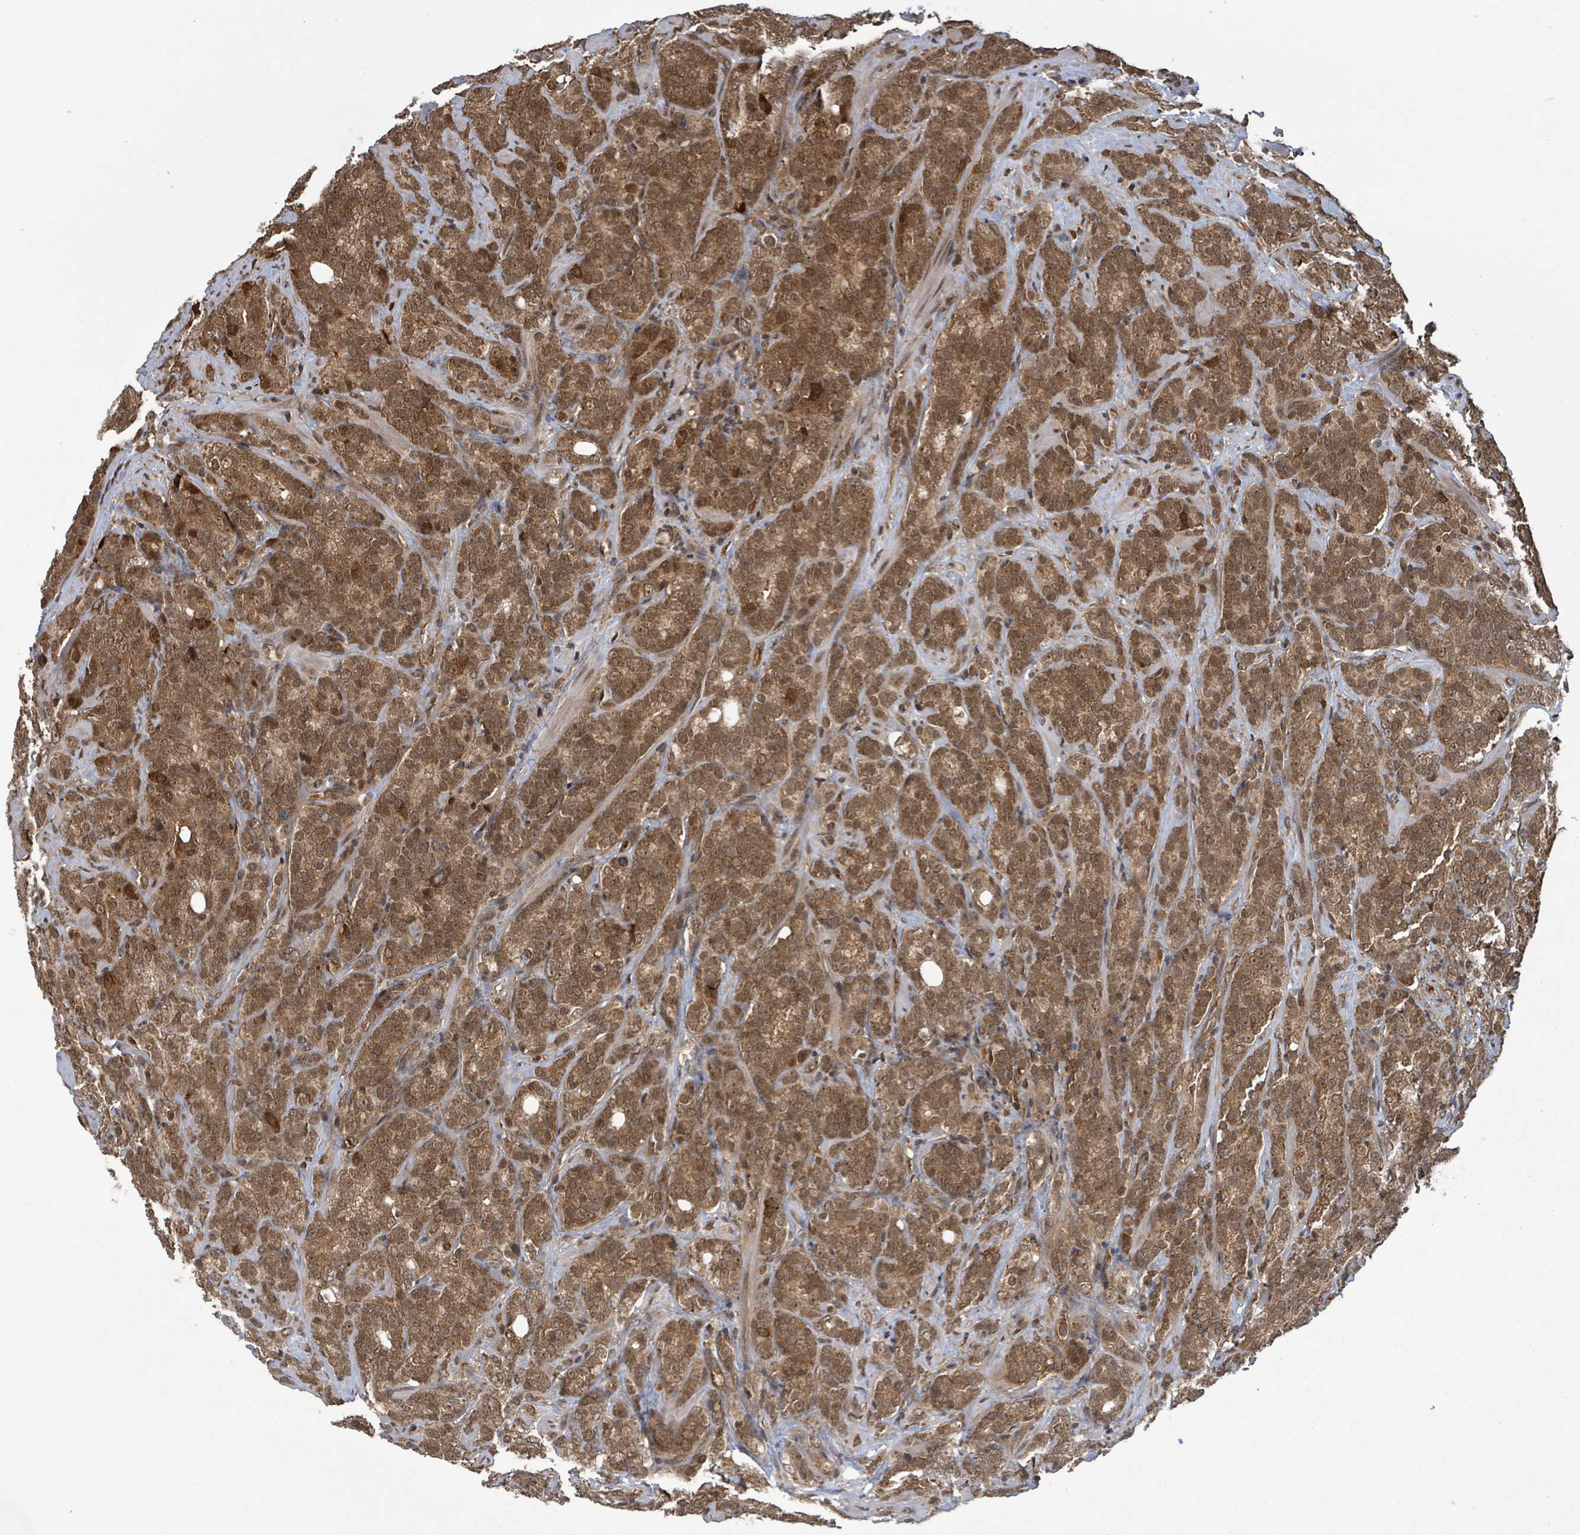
{"staining": {"intensity": "strong", "quantity": ">75%", "location": "cytoplasmic/membranous,nuclear"}, "tissue": "prostate cancer", "cell_type": "Tumor cells", "image_type": "cancer", "snomed": [{"axis": "morphology", "description": "Adenocarcinoma, High grade"}, {"axis": "topography", "description": "Prostate"}], "caption": "Protein staining by IHC shows strong cytoplasmic/membranous and nuclear positivity in about >75% of tumor cells in prostate cancer. (Stains: DAB (3,3'-diaminobenzidine) in brown, nuclei in blue, Microscopy: brightfield microscopy at high magnification).", "gene": "KLC1", "patient": {"sex": "male", "age": 64}}